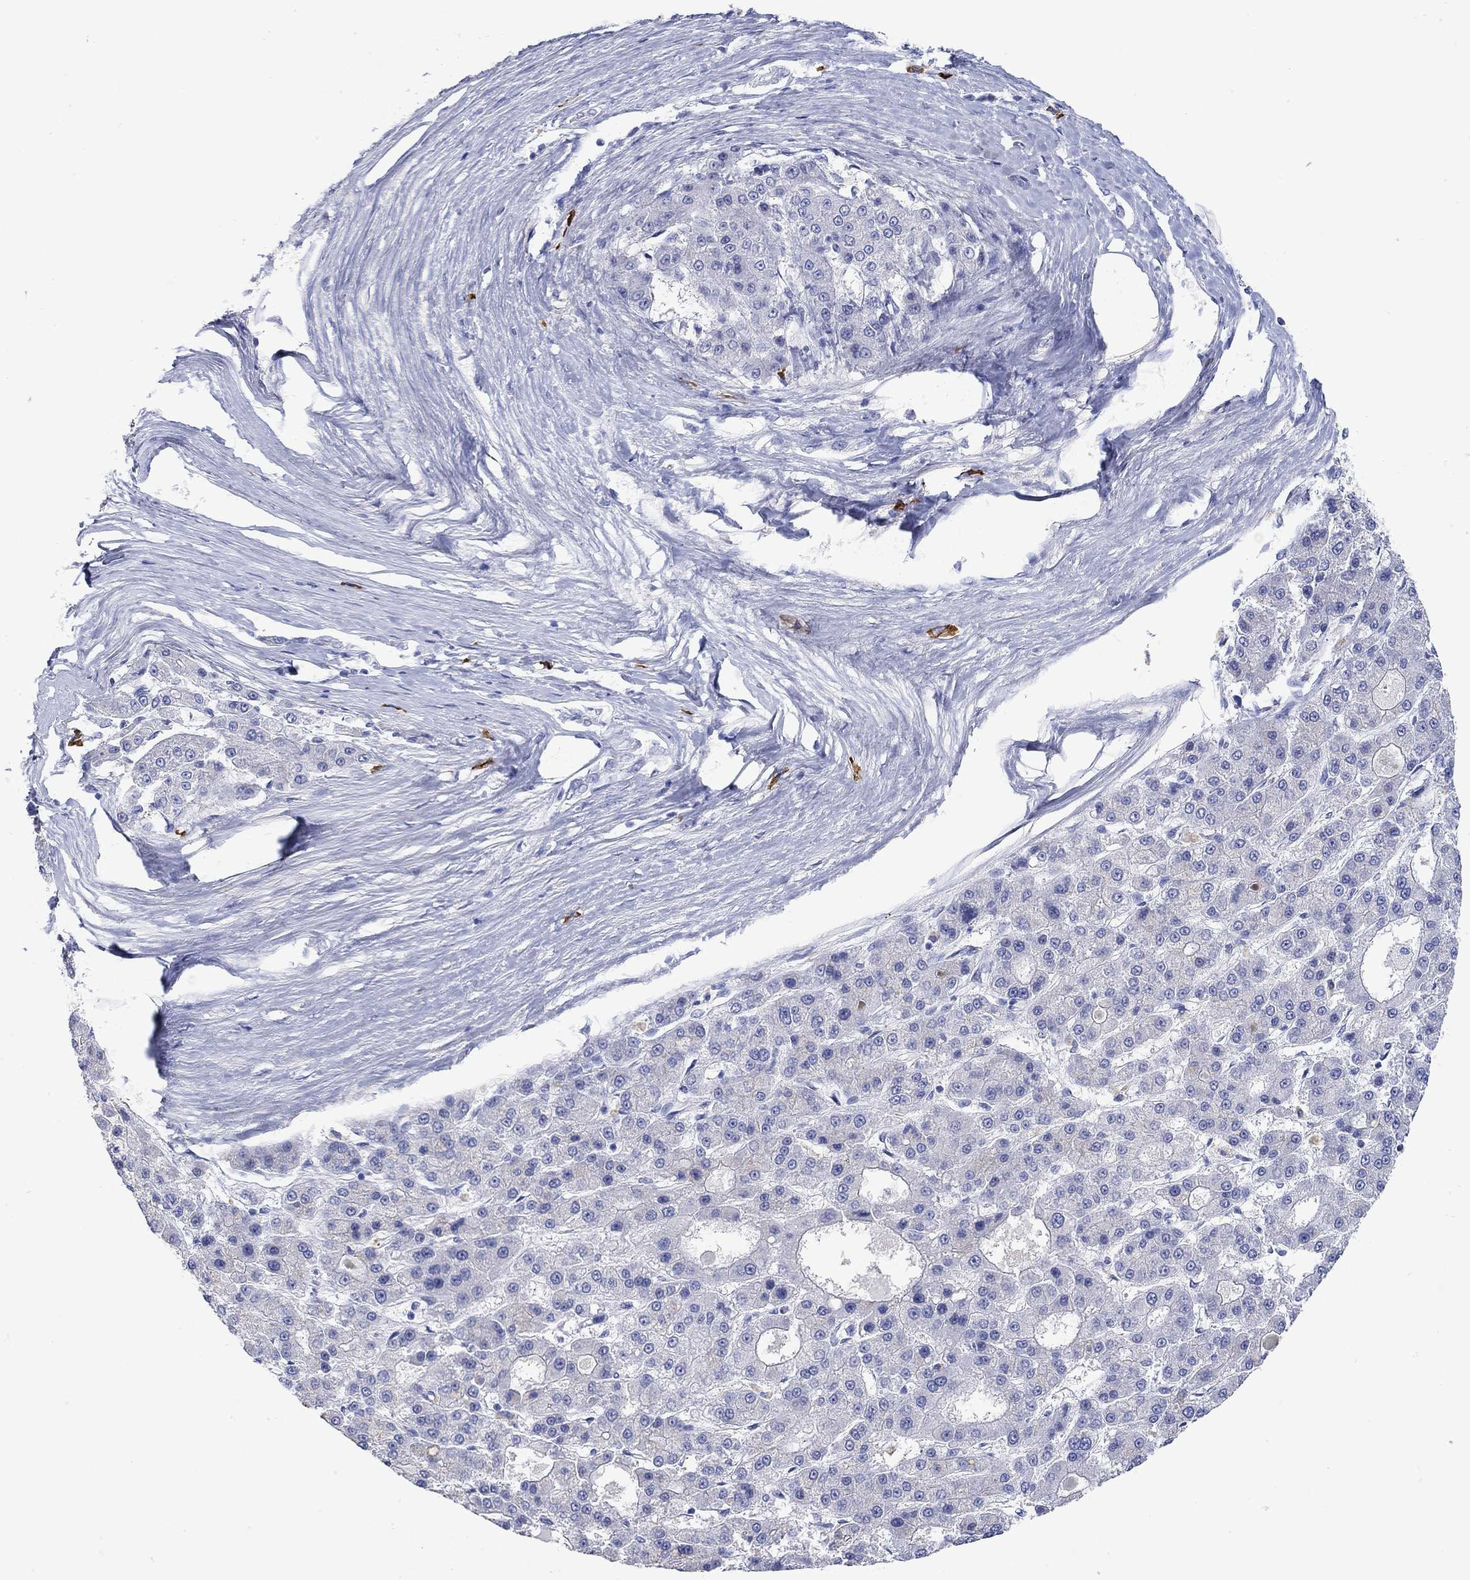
{"staining": {"intensity": "negative", "quantity": "none", "location": "none"}, "tissue": "liver cancer", "cell_type": "Tumor cells", "image_type": "cancer", "snomed": [{"axis": "morphology", "description": "Carcinoma, Hepatocellular, NOS"}, {"axis": "topography", "description": "Liver"}], "caption": "The photomicrograph displays no significant staining in tumor cells of liver hepatocellular carcinoma.", "gene": "P2RY6", "patient": {"sex": "male", "age": 70}}